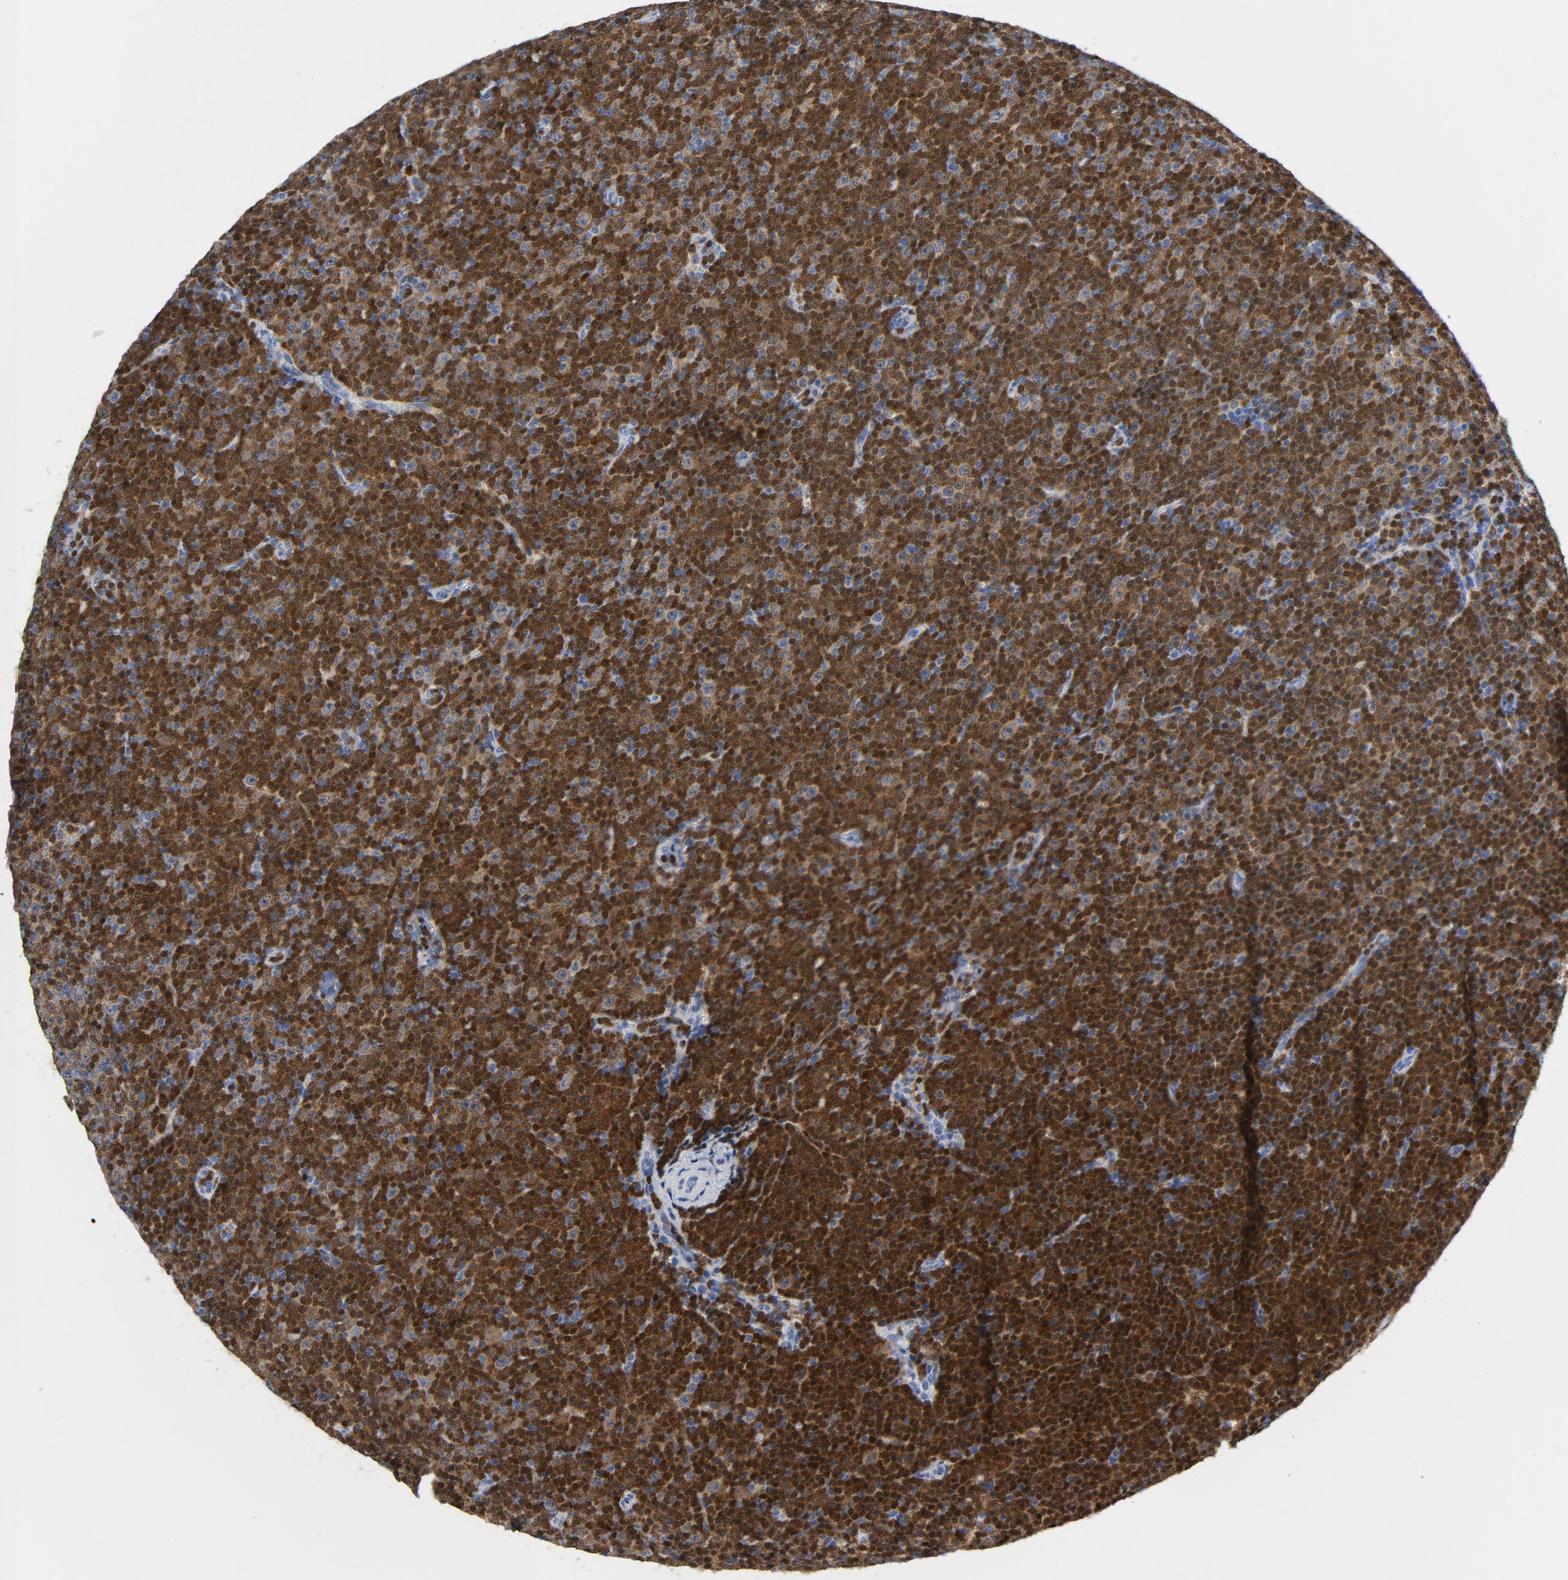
{"staining": {"intensity": "strong", "quantity": ">75%", "location": "cytoplasmic/membranous,nuclear"}, "tissue": "lymphoma", "cell_type": "Tumor cells", "image_type": "cancer", "snomed": [{"axis": "morphology", "description": "Malignant lymphoma, non-Hodgkin's type, Low grade"}, {"axis": "topography", "description": "Lymph node"}], "caption": "Approximately >75% of tumor cells in human lymphoma reveal strong cytoplasmic/membranous and nuclear protein staining as visualized by brown immunohistochemical staining.", "gene": "NCF1", "patient": {"sex": "female", "age": 67}}